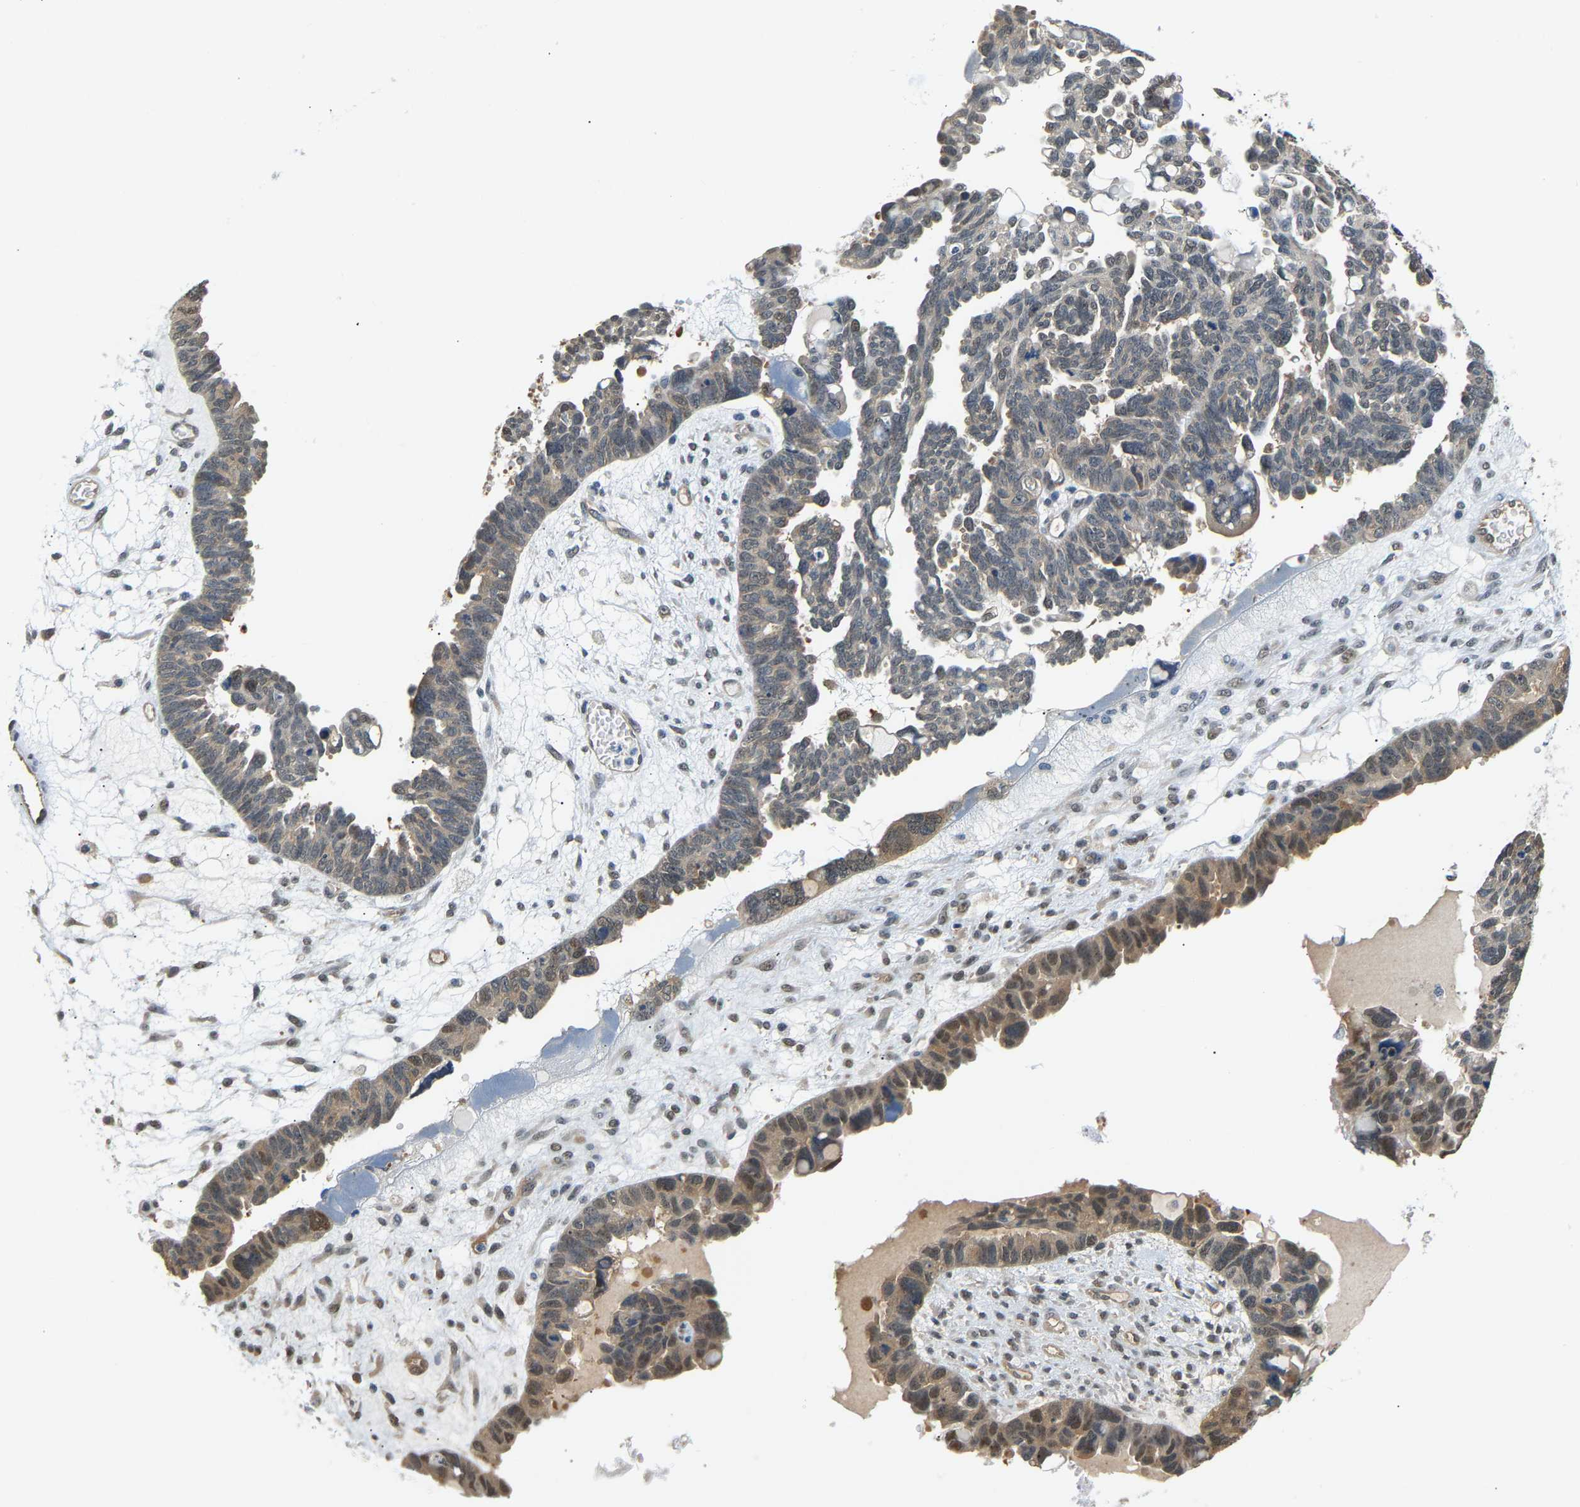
{"staining": {"intensity": "weak", "quantity": ">75%", "location": "cytoplasmic/membranous"}, "tissue": "ovarian cancer", "cell_type": "Tumor cells", "image_type": "cancer", "snomed": [{"axis": "morphology", "description": "Cystadenocarcinoma, serous, NOS"}, {"axis": "topography", "description": "Ovary"}], "caption": "Immunohistochemistry photomicrograph of serous cystadenocarcinoma (ovarian) stained for a protein (brown), which demonstrates low levels of weak cytoplasmic/membranous positivity in approximately >75% of tumor cells.", "gene": "ARHGEF12", "patient": {"sex": "female", "age": 79}}